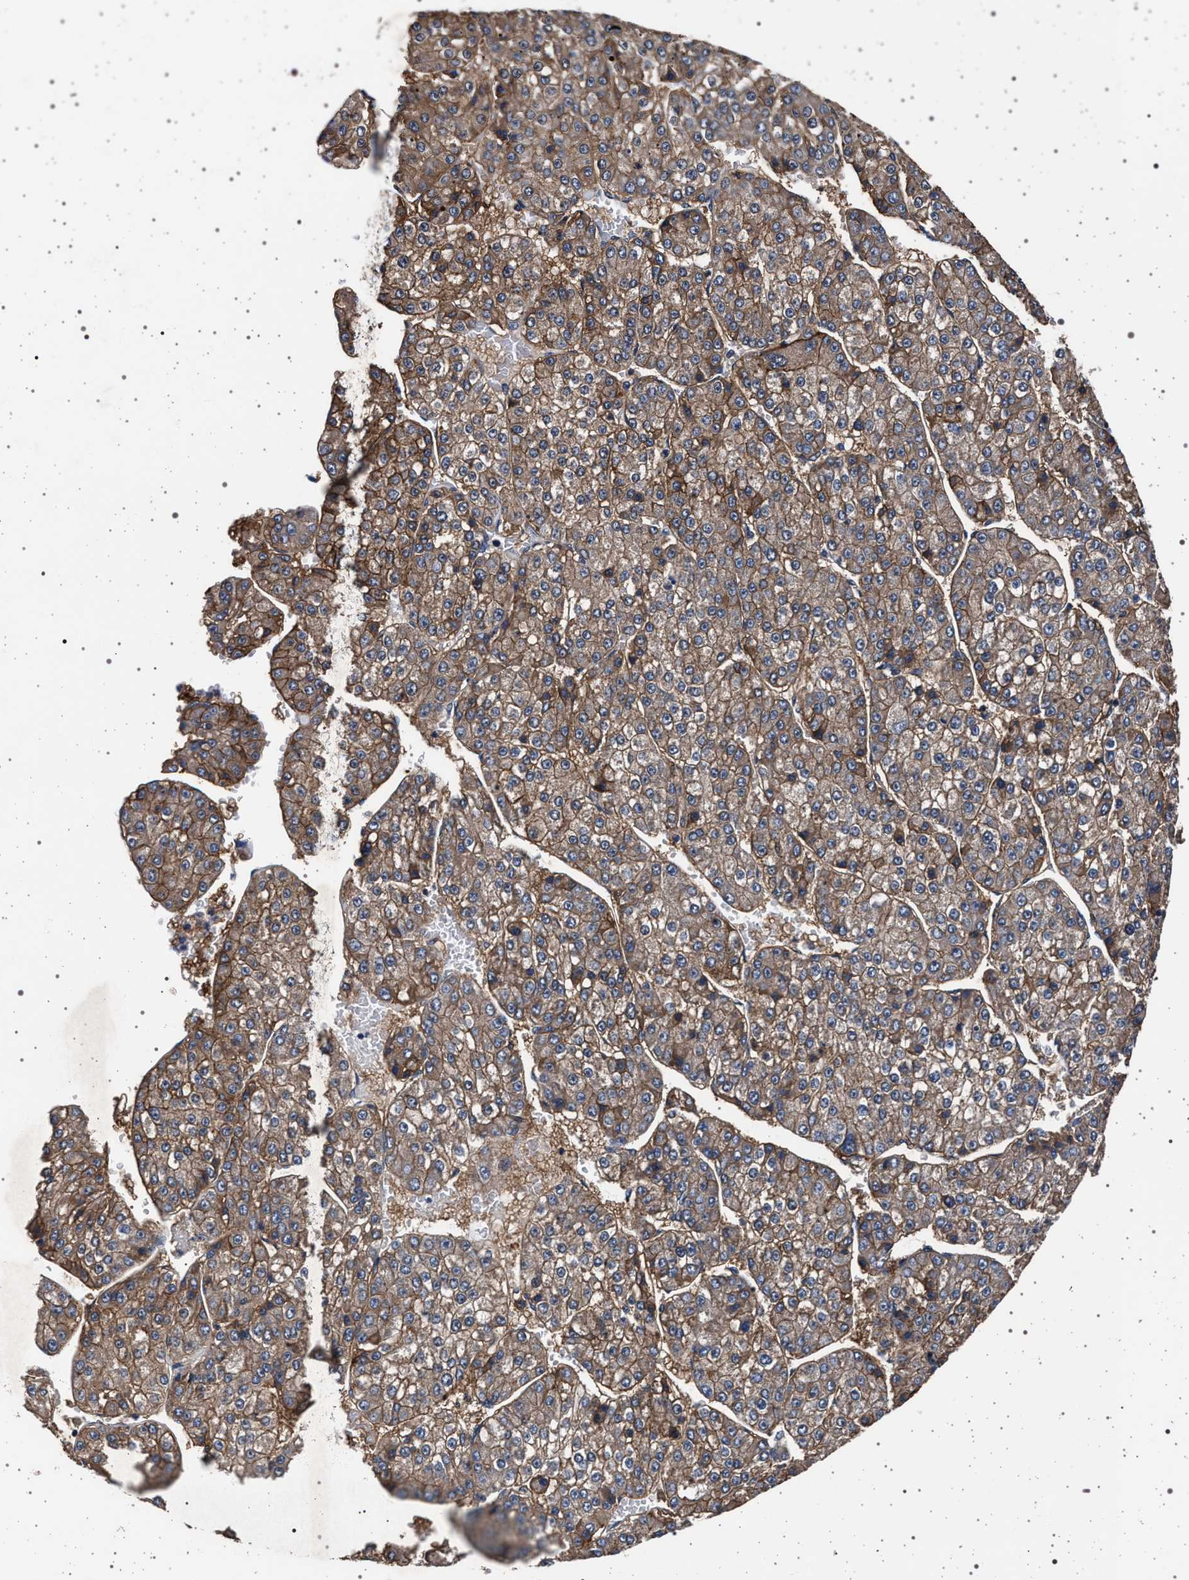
{"staining": {"intensity": "moderate", "quantity": ">75%", "location": "cytoplasmic/membranous"}, "tissue": "liver cancer", "cell_type": "Tumor cells", "image_type": "cancer", "snomed": [{"axis": "morphology", "description": "Carcinoma, Hepatocellular, NOS"}, {"axis": "topography", "description": "Liver"}], "caption": "Liver hepatocellular carcinoma stained for a protein (brown) exhibits moderate cytoplasmic/membranous positive expression in about >75% of tumor cells.", "gene": "MAP3K2", "patient": {"sex": "female", "age": 73}}